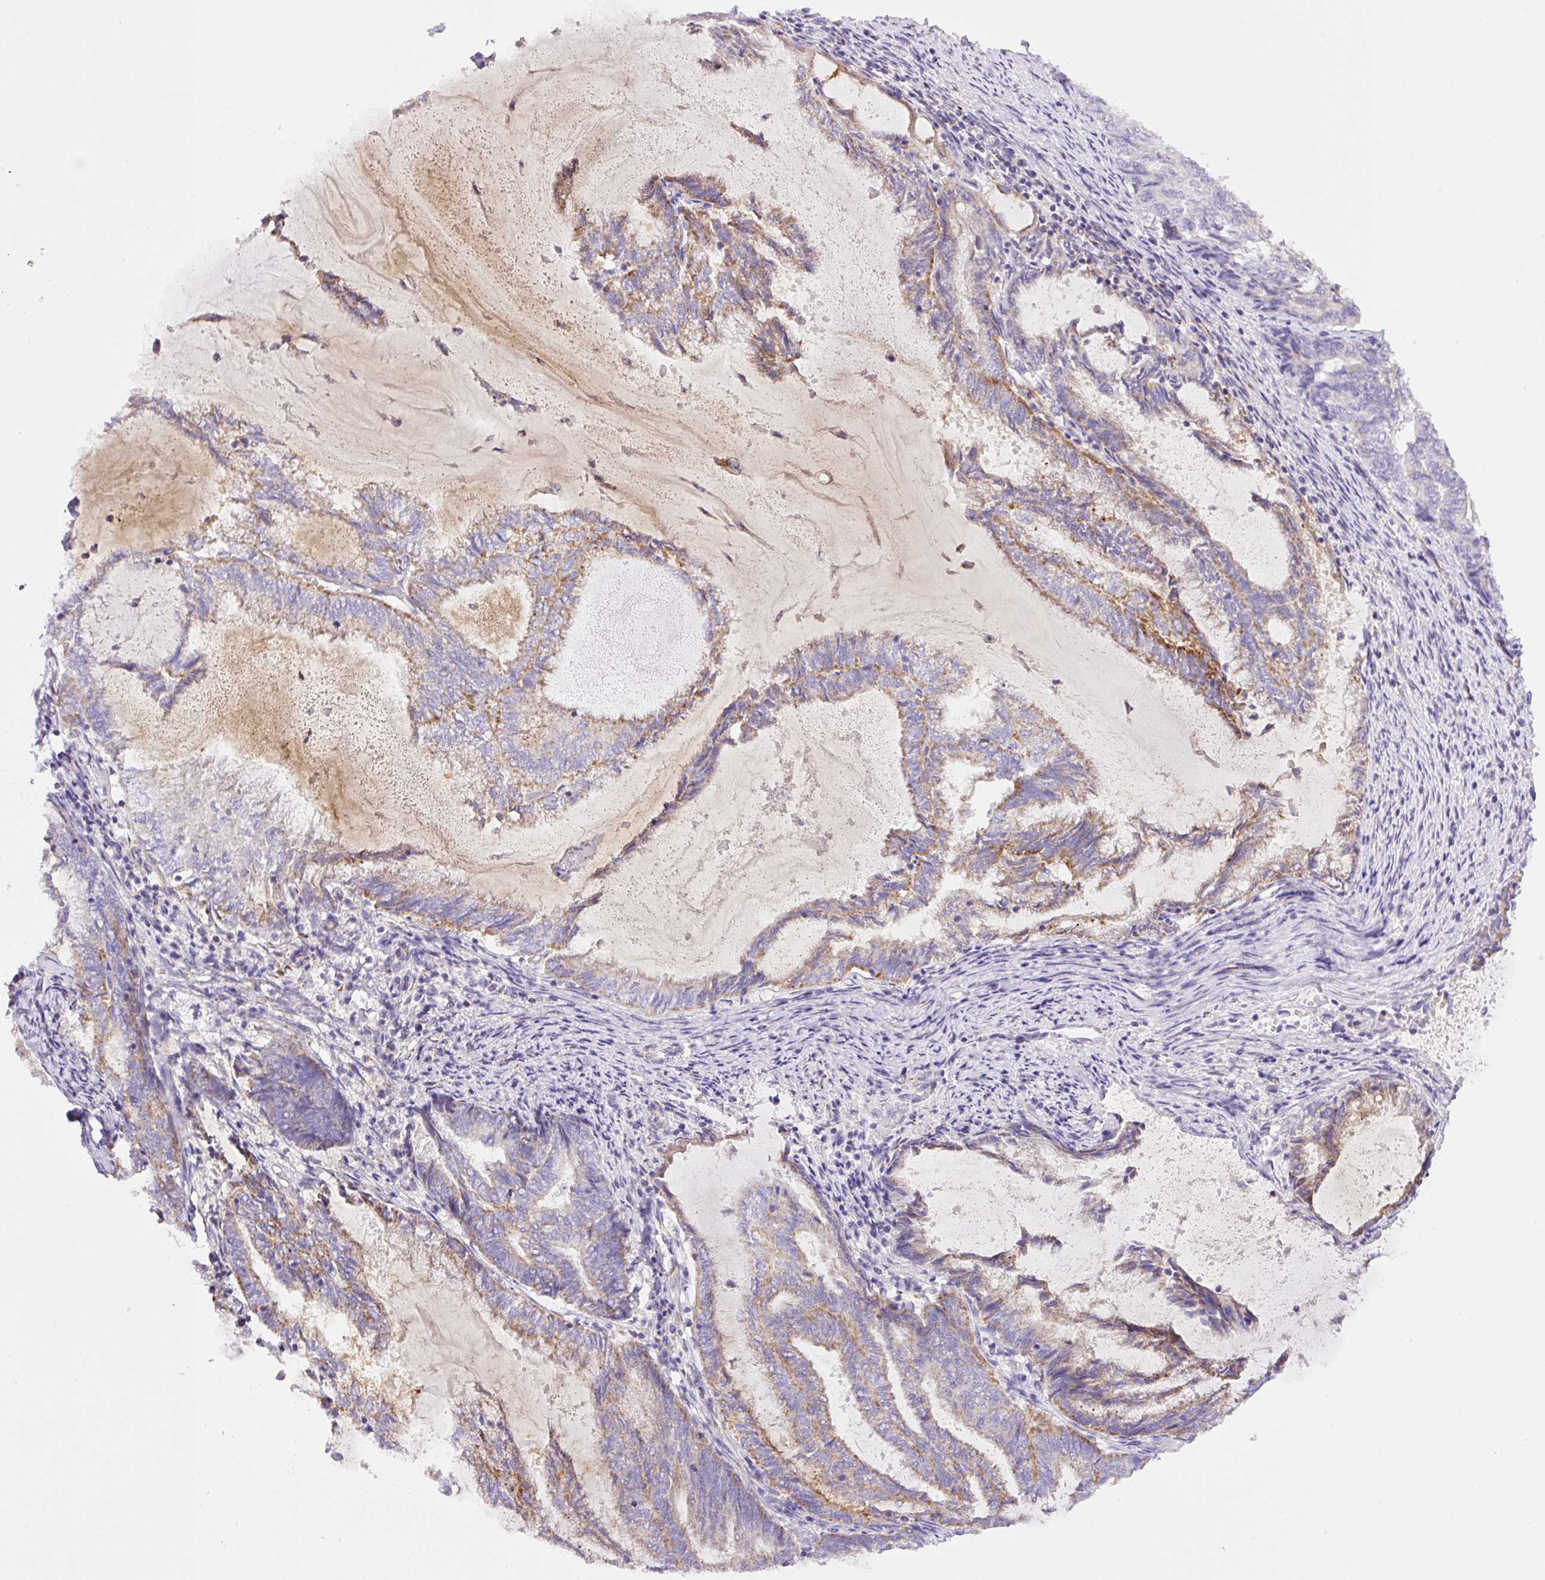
{"staining": {"intensity": "moderate", "quantity": "25%-75%", "location": "cytoplasmic/membranous"}, "tissue": "endometrial cancer", "cell_type": "Tumor cells", "image_type": "cancer", "snomed": [{"axis": "morphology", "description": "Adenocarcinoma, NOS"}, {"axis": "topography", "description": "Endometrium"}], "caption": "The photomicrograph reveals a brown stain indicating the presence of a protein in the cytoplasmic/membranous of tumor cells in adenocarcinoma (endometrial).", "gene": "NF1", "patient": {"sex": "female", "age": 80}}